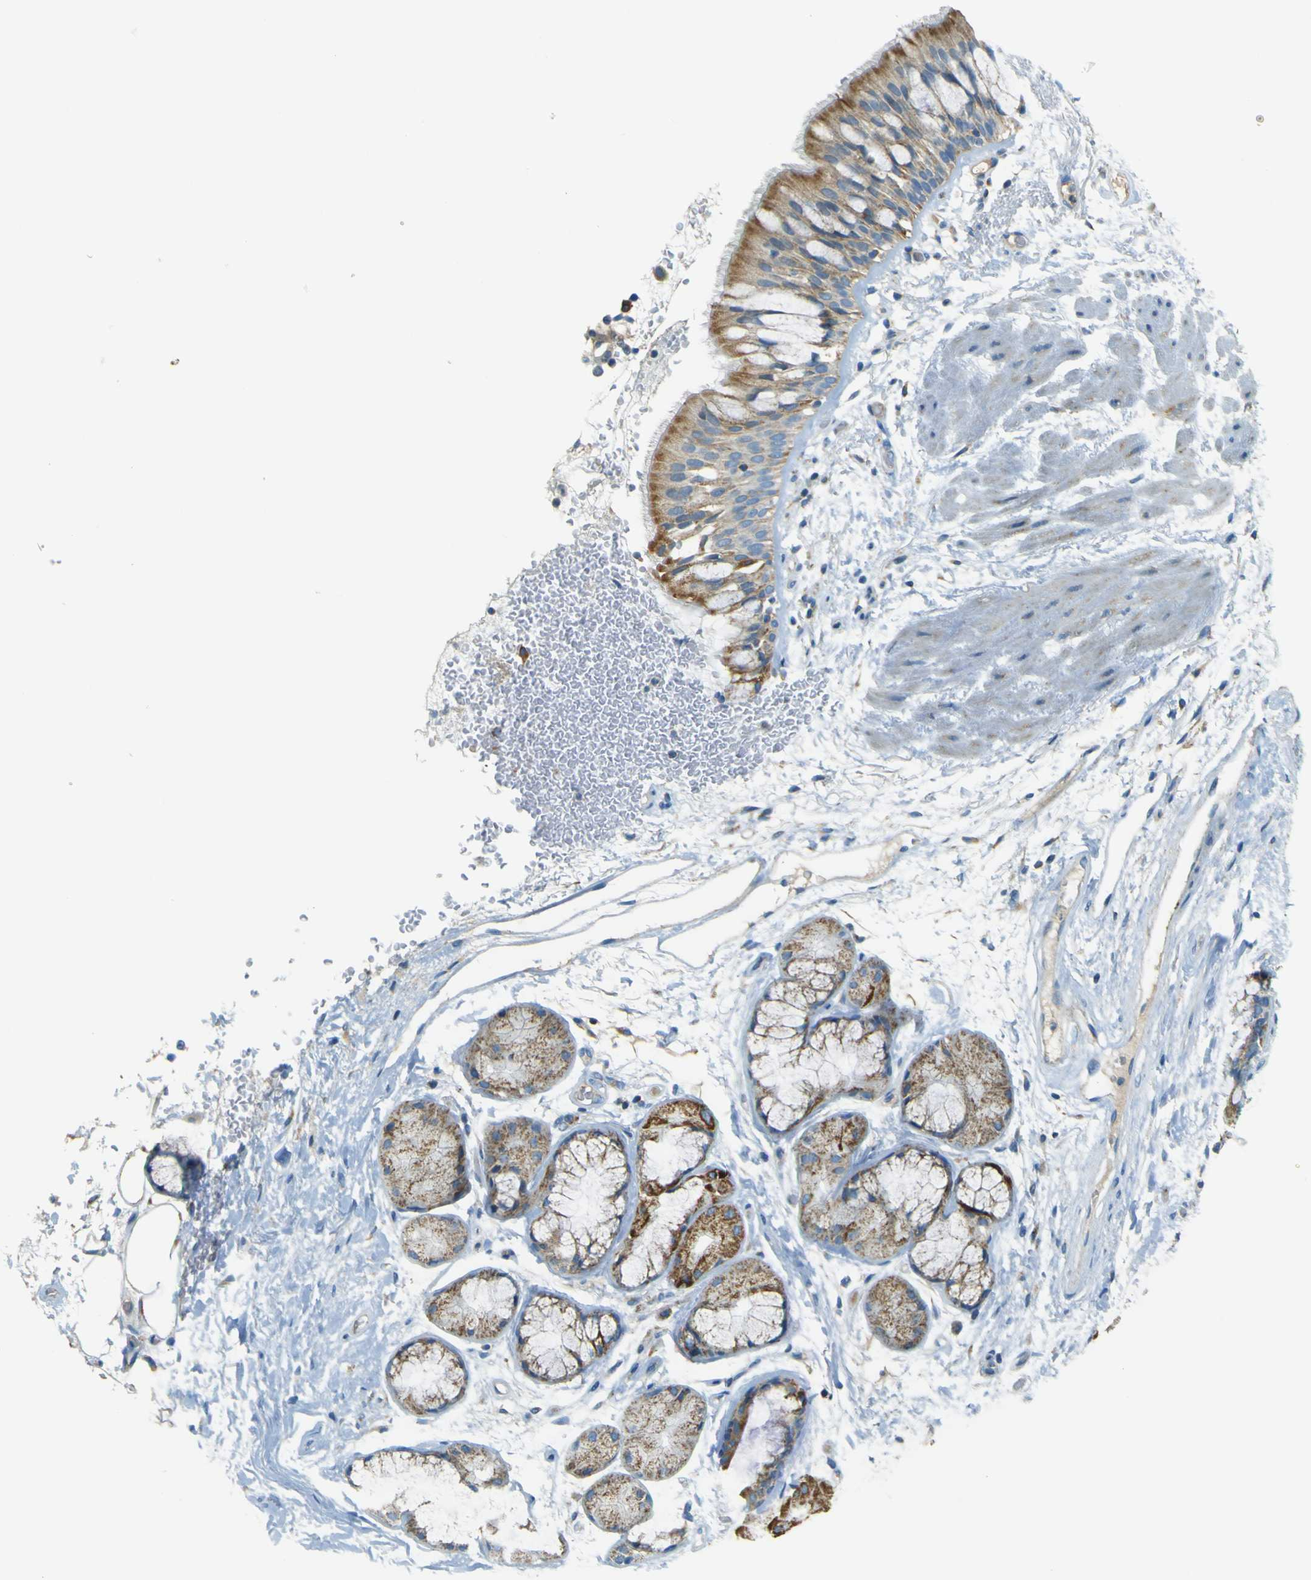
{"staining": {"intensity": "moderate", "quantity": "25%-75%", "location": "cytoplasmic/membranous"}, "tissue": "bronchus", "cell_type": "Respiratory epithelial cells", "image_type": "normal", "snomed": [{"axis": "morphology", "description": "Normal tissue, NOS"}, {"axis": "topography", "description": "Bronchus"}], "caption": "IHC micrograph of benign bronchus stained for a protein (brown), which demonstrates medium levels of moderate cytoplasmic/membranous staining in about 25%-75% of respiratory epithelial cells.", "gene": "FKTN", "patient": {"sex": "male", "age": 66}}